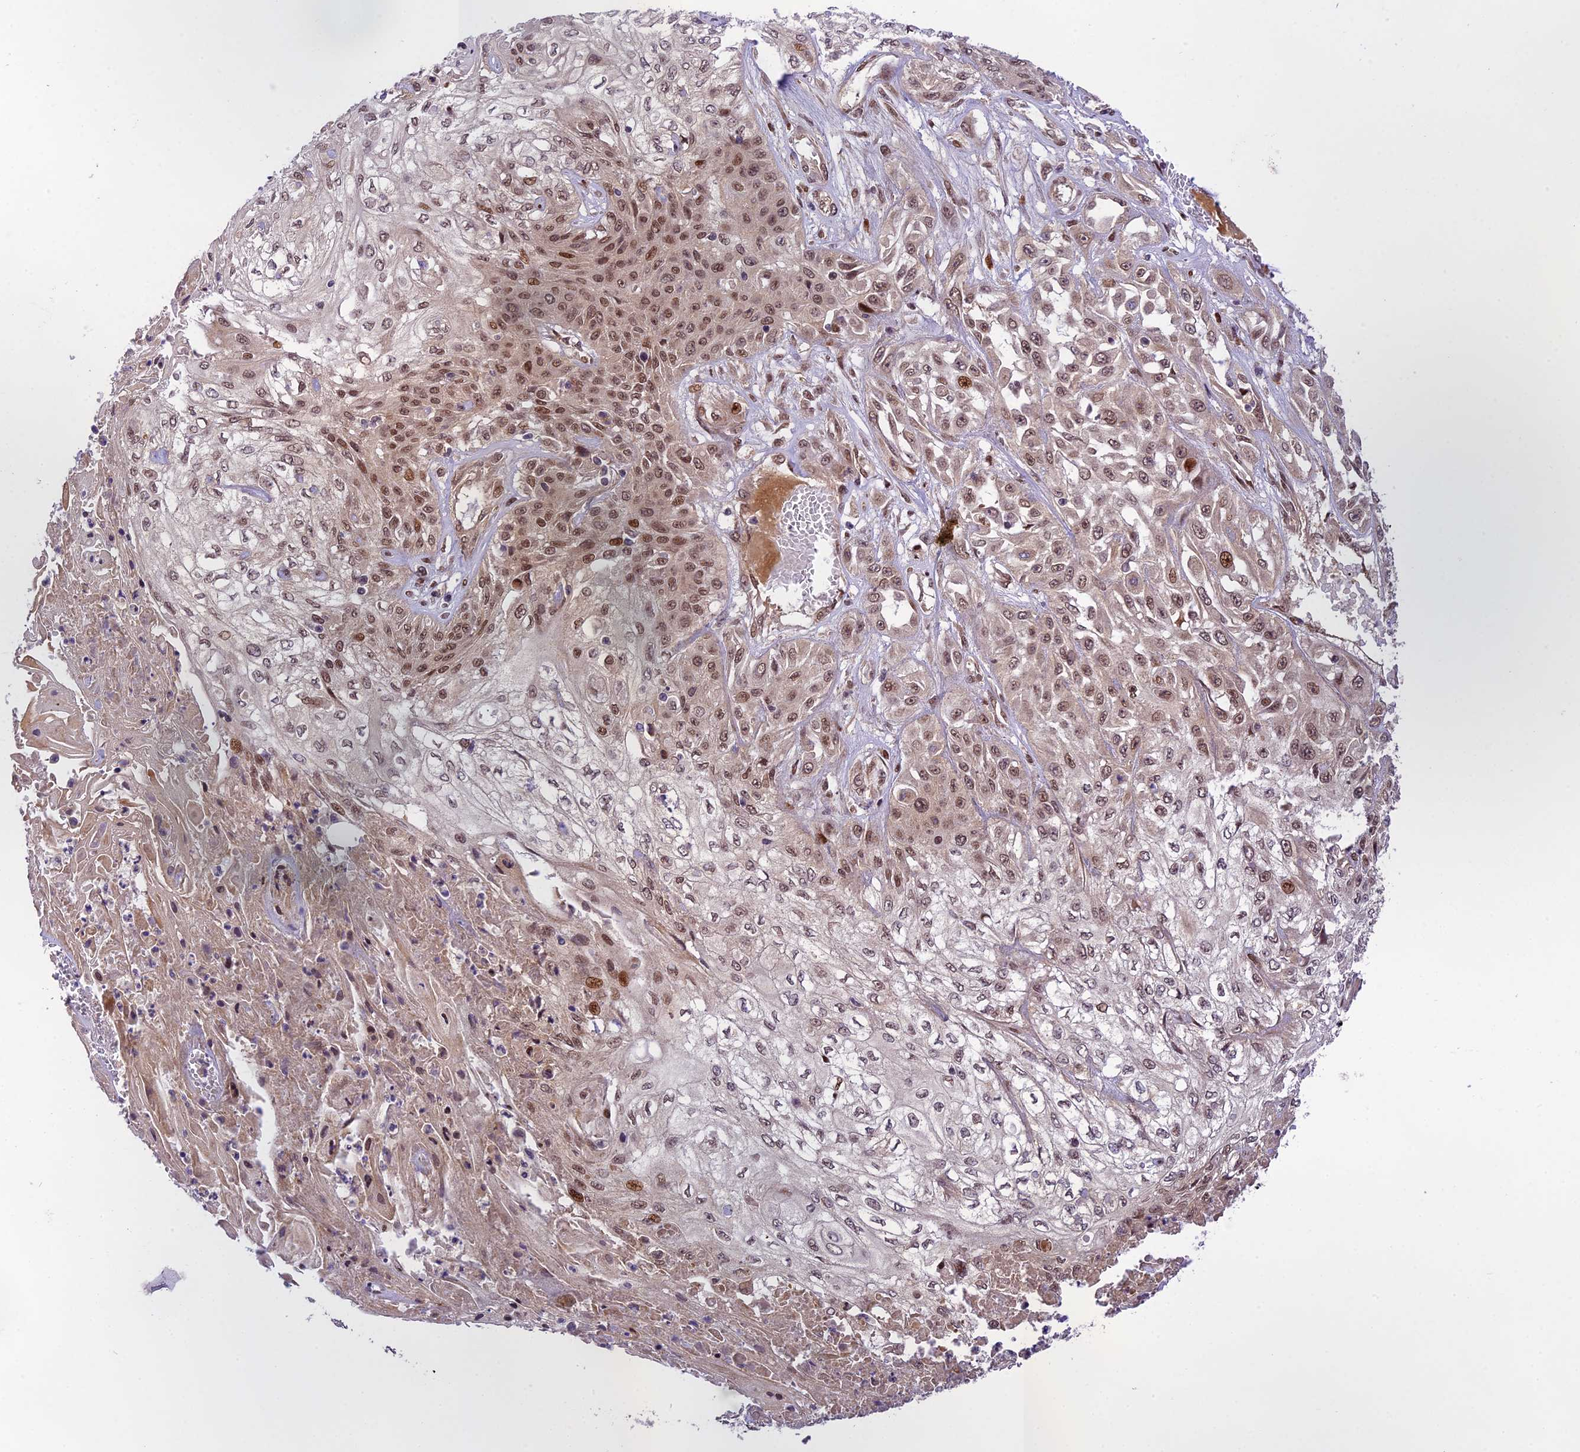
{"staining": {"intensity": "moderate", "quantity": ">75%", "location": "nuclear"}, "tissue": "skin cancer", "cell_type": "Tumor cells", "image_type": "cancer", "snomed": [{"axis": "morphology", "description": "Squamous cell carcinoma, NOS"}, {"axis": "morphology", "description": "Squamous cell carcinoma, metastatic, NOS"}, {"axis": "topography", "description": "Skin"}, {"axis": "topography", "description": "Lymph node"}], "caption": "Immunohistochemistry (IHC) staining of squamous cell carcinoma (skin), which demonstrates medium levels of moderate nuclear staining in about >75% of tumor cells indicating moderate nuclear protein positivity. The staining was performed using DAB (3,3'-diaminobenzidine) (brown) for protein detection and nuclei were counterstained in hematoxylin (blue).", "gene": "NEK8", "patient": {"sex": "male", "age": 75}}